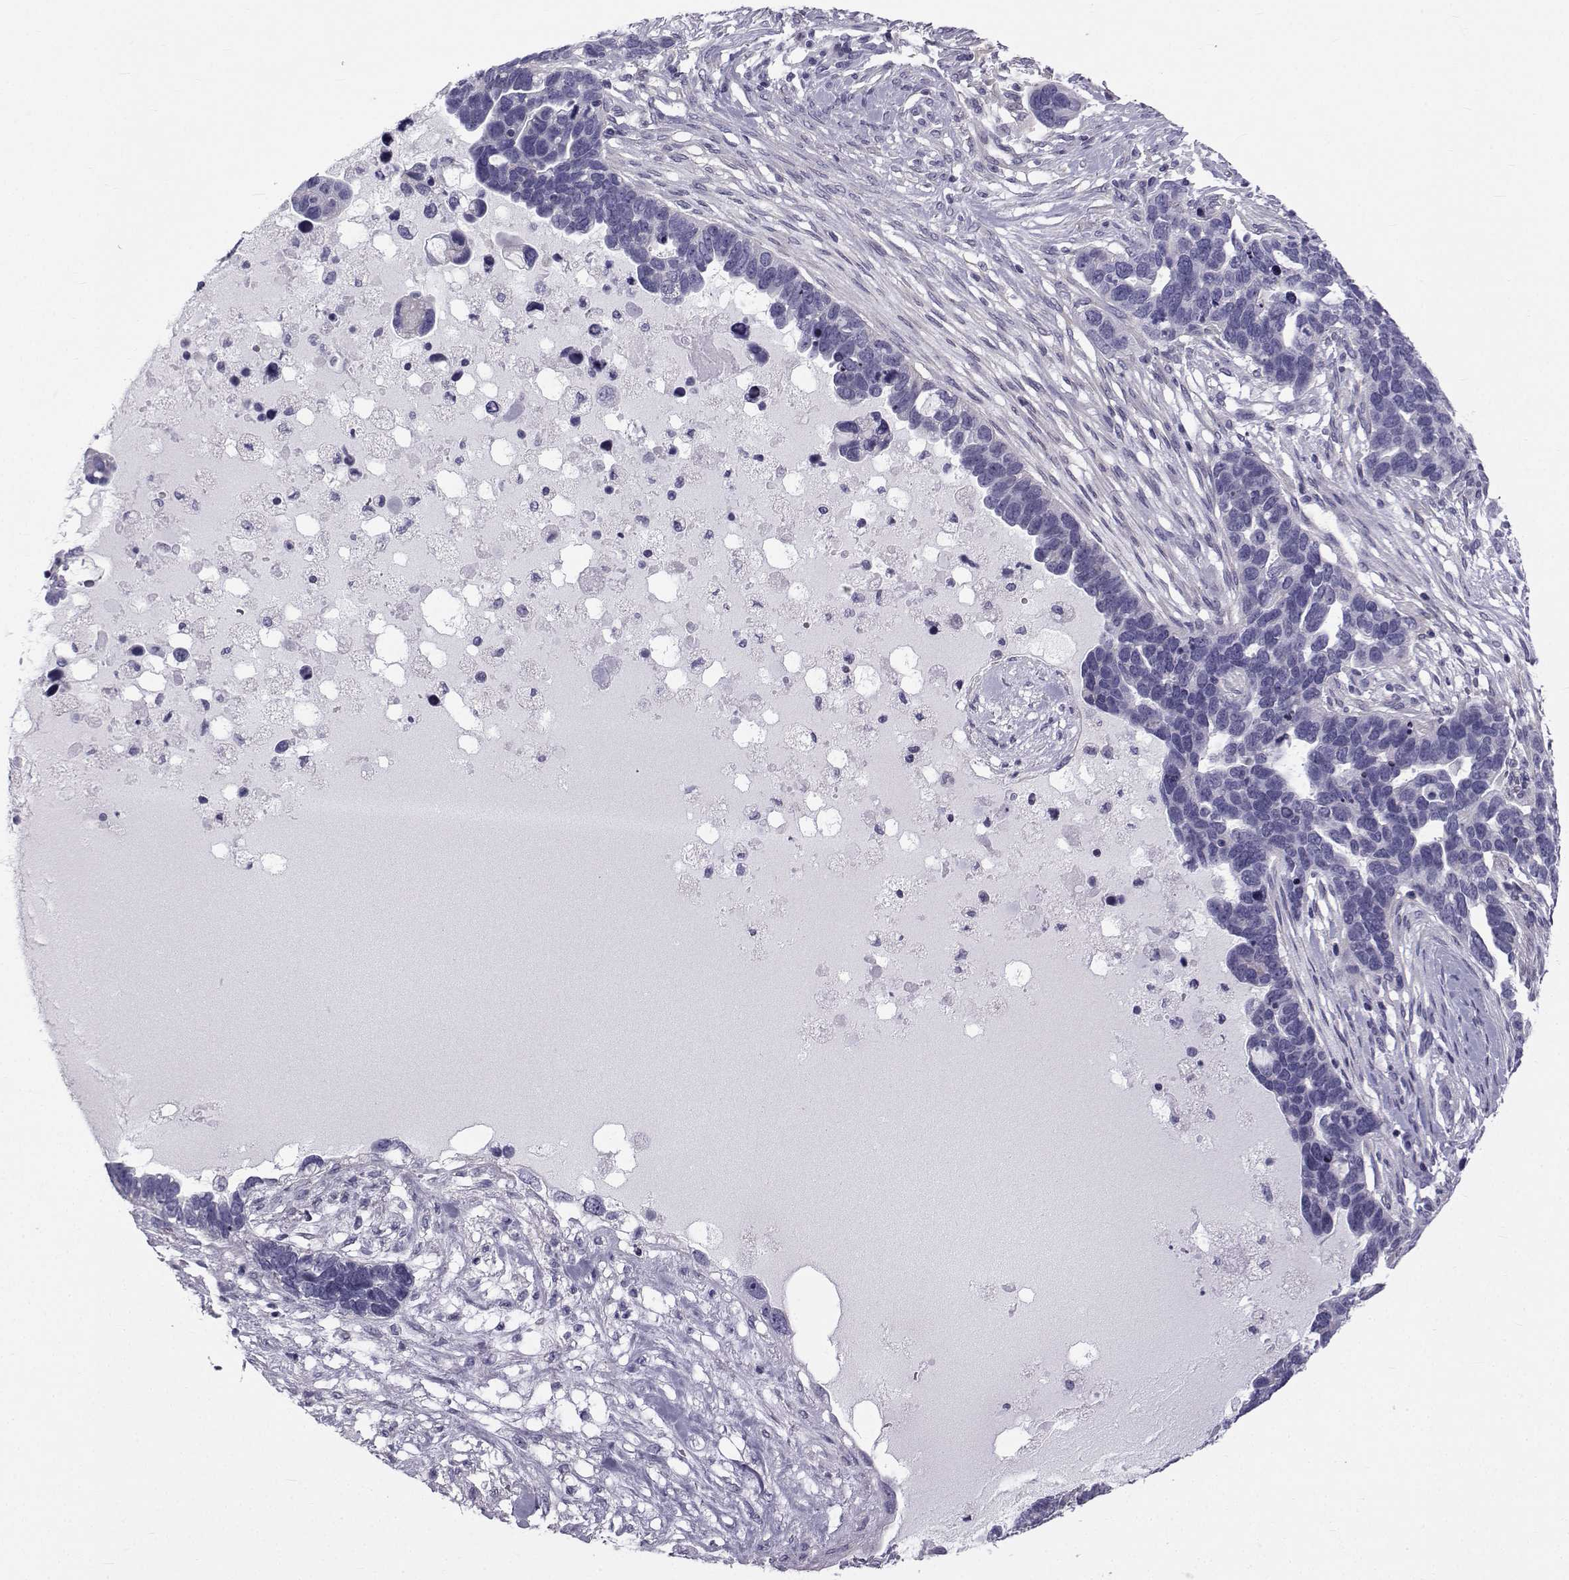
{"staining": {"intensity": "negative", "quantity": "none", "location": "none"}, "tissue": "ovarian cancer", "cell_type": "Tumor cells", "image_type": "cancer", "snomed": [{"axis": "morphology", "description": "Cystadenocarcinoma, serous, NOS"}, {"axis": "topography", "description": "Ovary"}], "caption": "Human ovarian cancer stained for a protein using immunohistochemistry shows no positivity in tumor cells.", "gene": "SPANXD", "patient": {"sex": "female", "age": 54}}